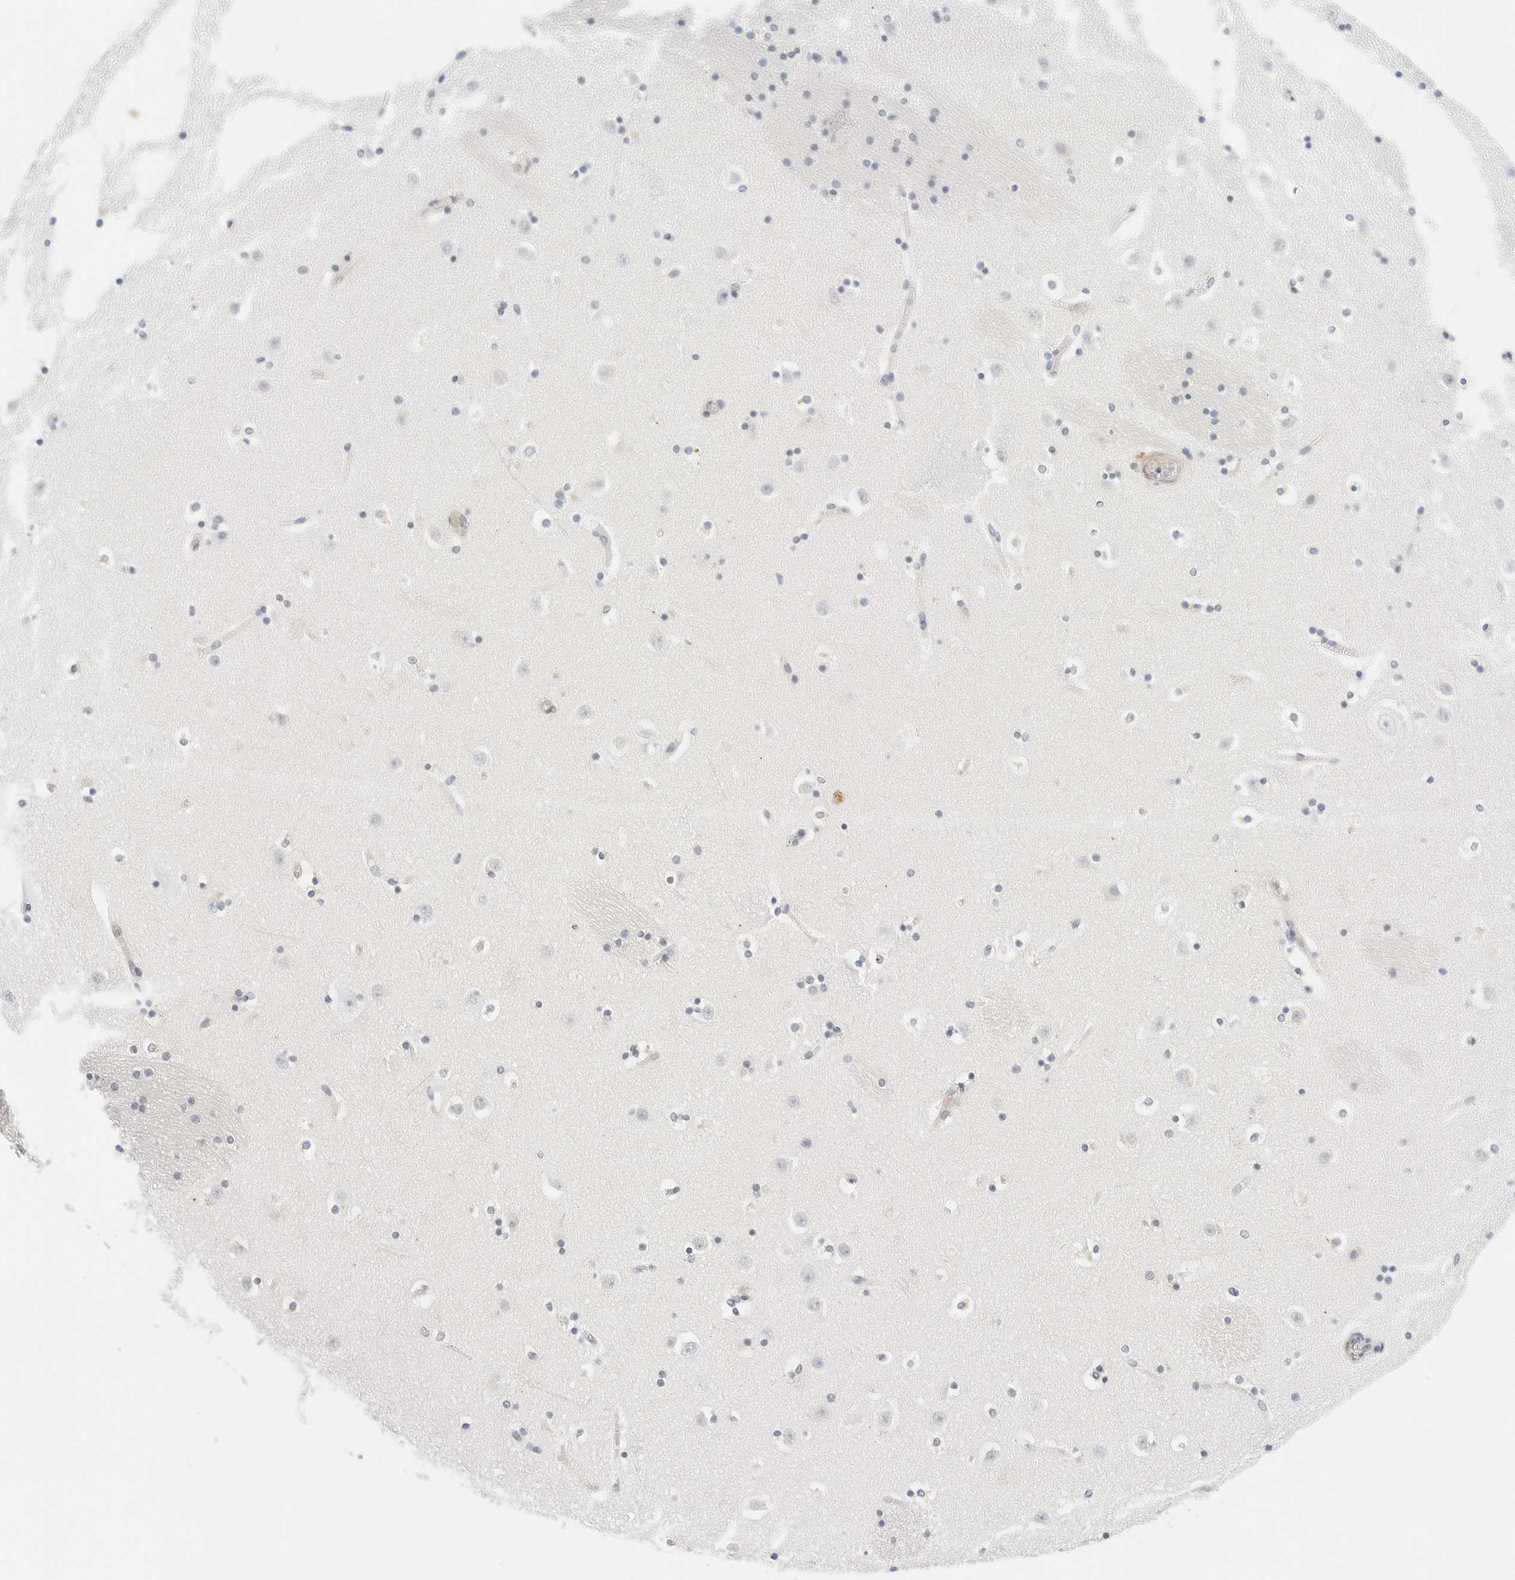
{"staining": {"intensity": "strong", "quantity": "<25%", "location": "cytoplasmic/membranous"}, "tissue": "caudate", "cell_type": "Glial cells", "image_type": "normal", "snomed": [{"axis": "morphology", "description": "Normal tissue, NOS"}, {"axis": "topography", "description": "Lateral ventricle wall"}], "caption": "Human caudate stained with a protein marker demonstrates strong staining in glial cells.", "gene": "PKDCC", "patient": {"sex": "male", "age": 45}}